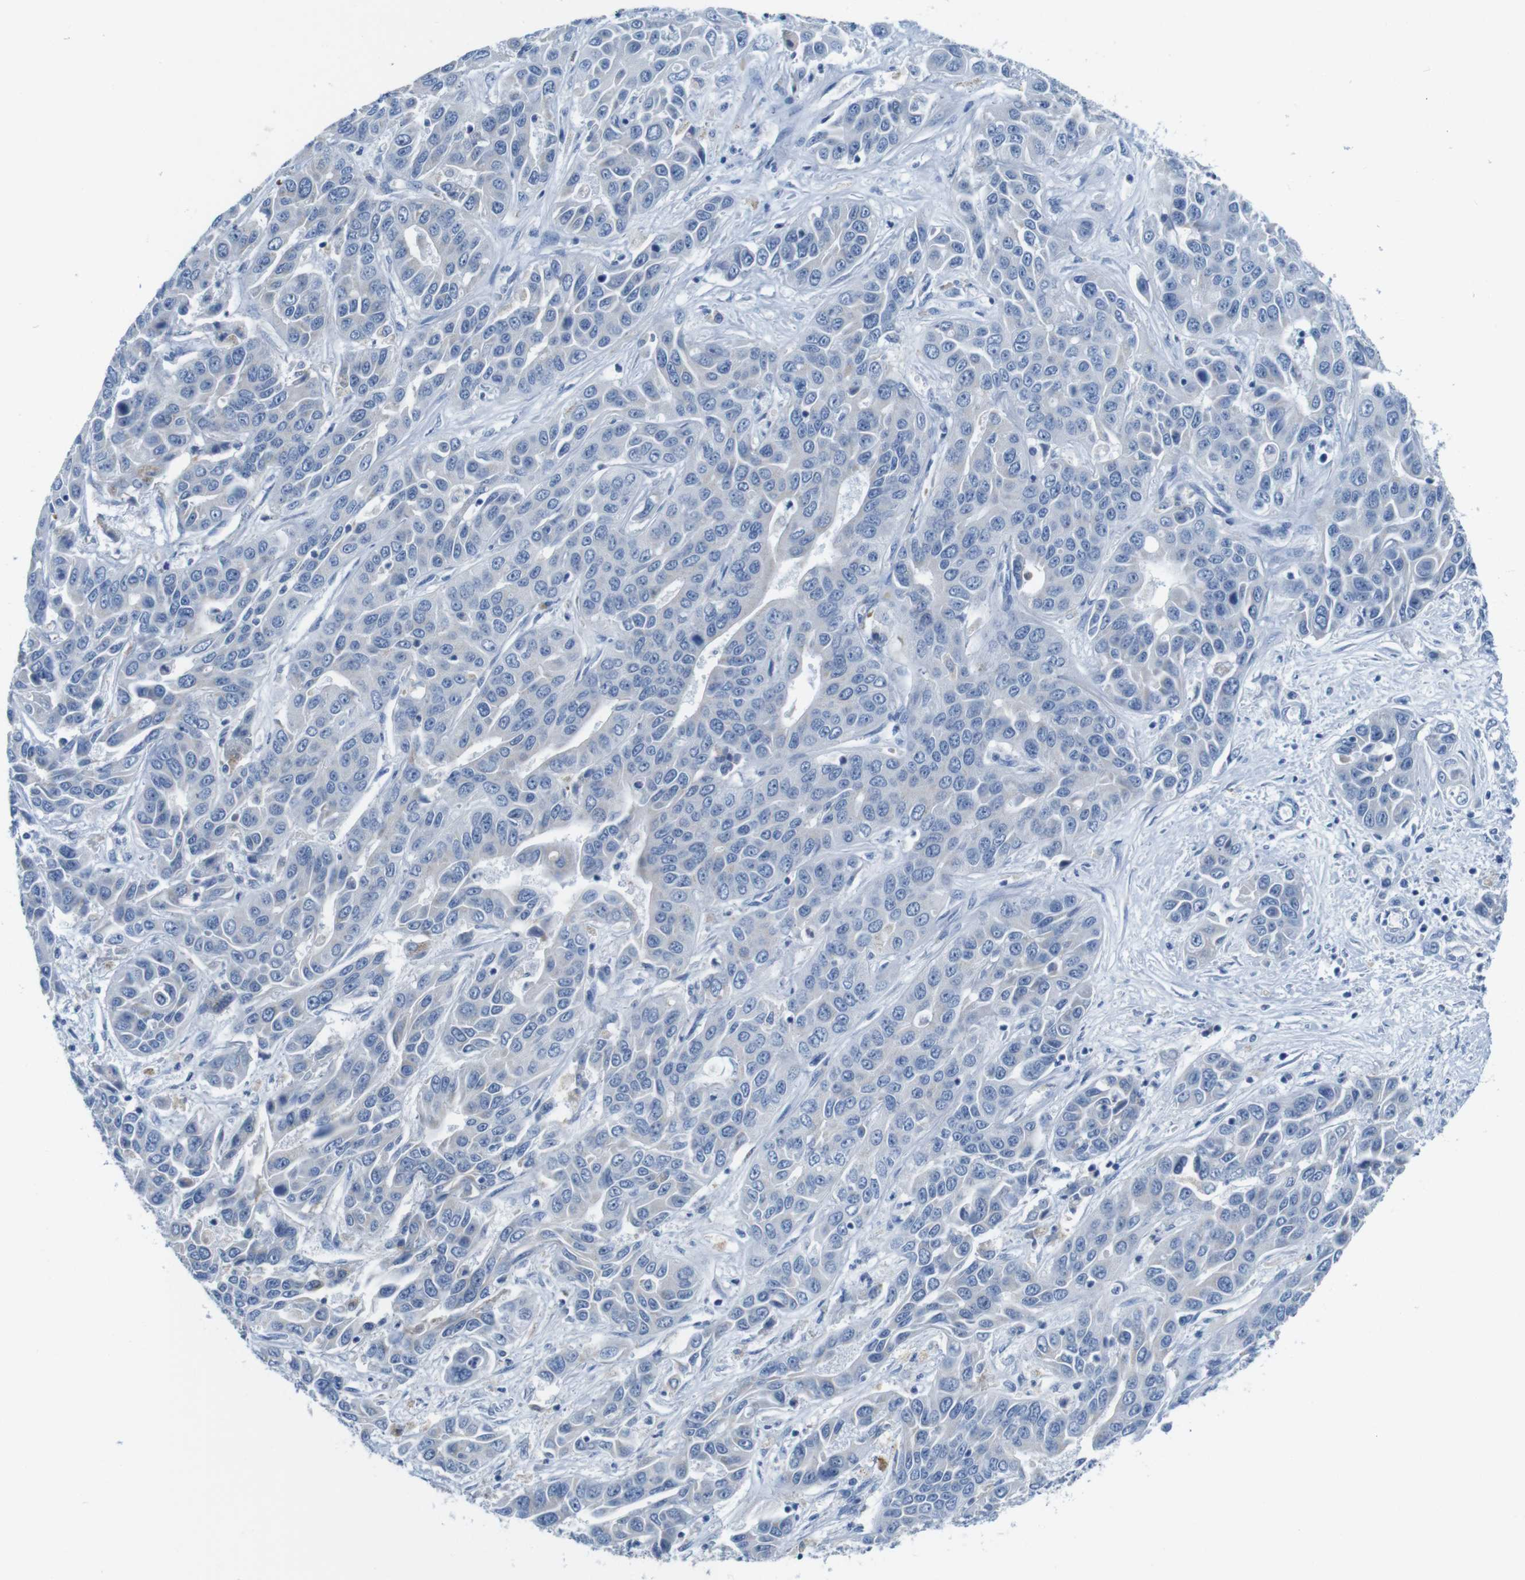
{"staining": {"intensity": "negative", "quantity": "none", "location": "none"}, "tissue": "liver cancer", "cell_type": "Tumor cells", "image_type": "cancer", "snomed": [{"axis": "morphology", "description": "Cholangiocarcinoma"}, {"axis": "topography", "description": "Liver"}], "caption": "Tumor cells are negative for brown protein staining in liver cholangiocarcinoma.", "gene": "IGSF8", "patient": {"sex": "female", "age": 52}}